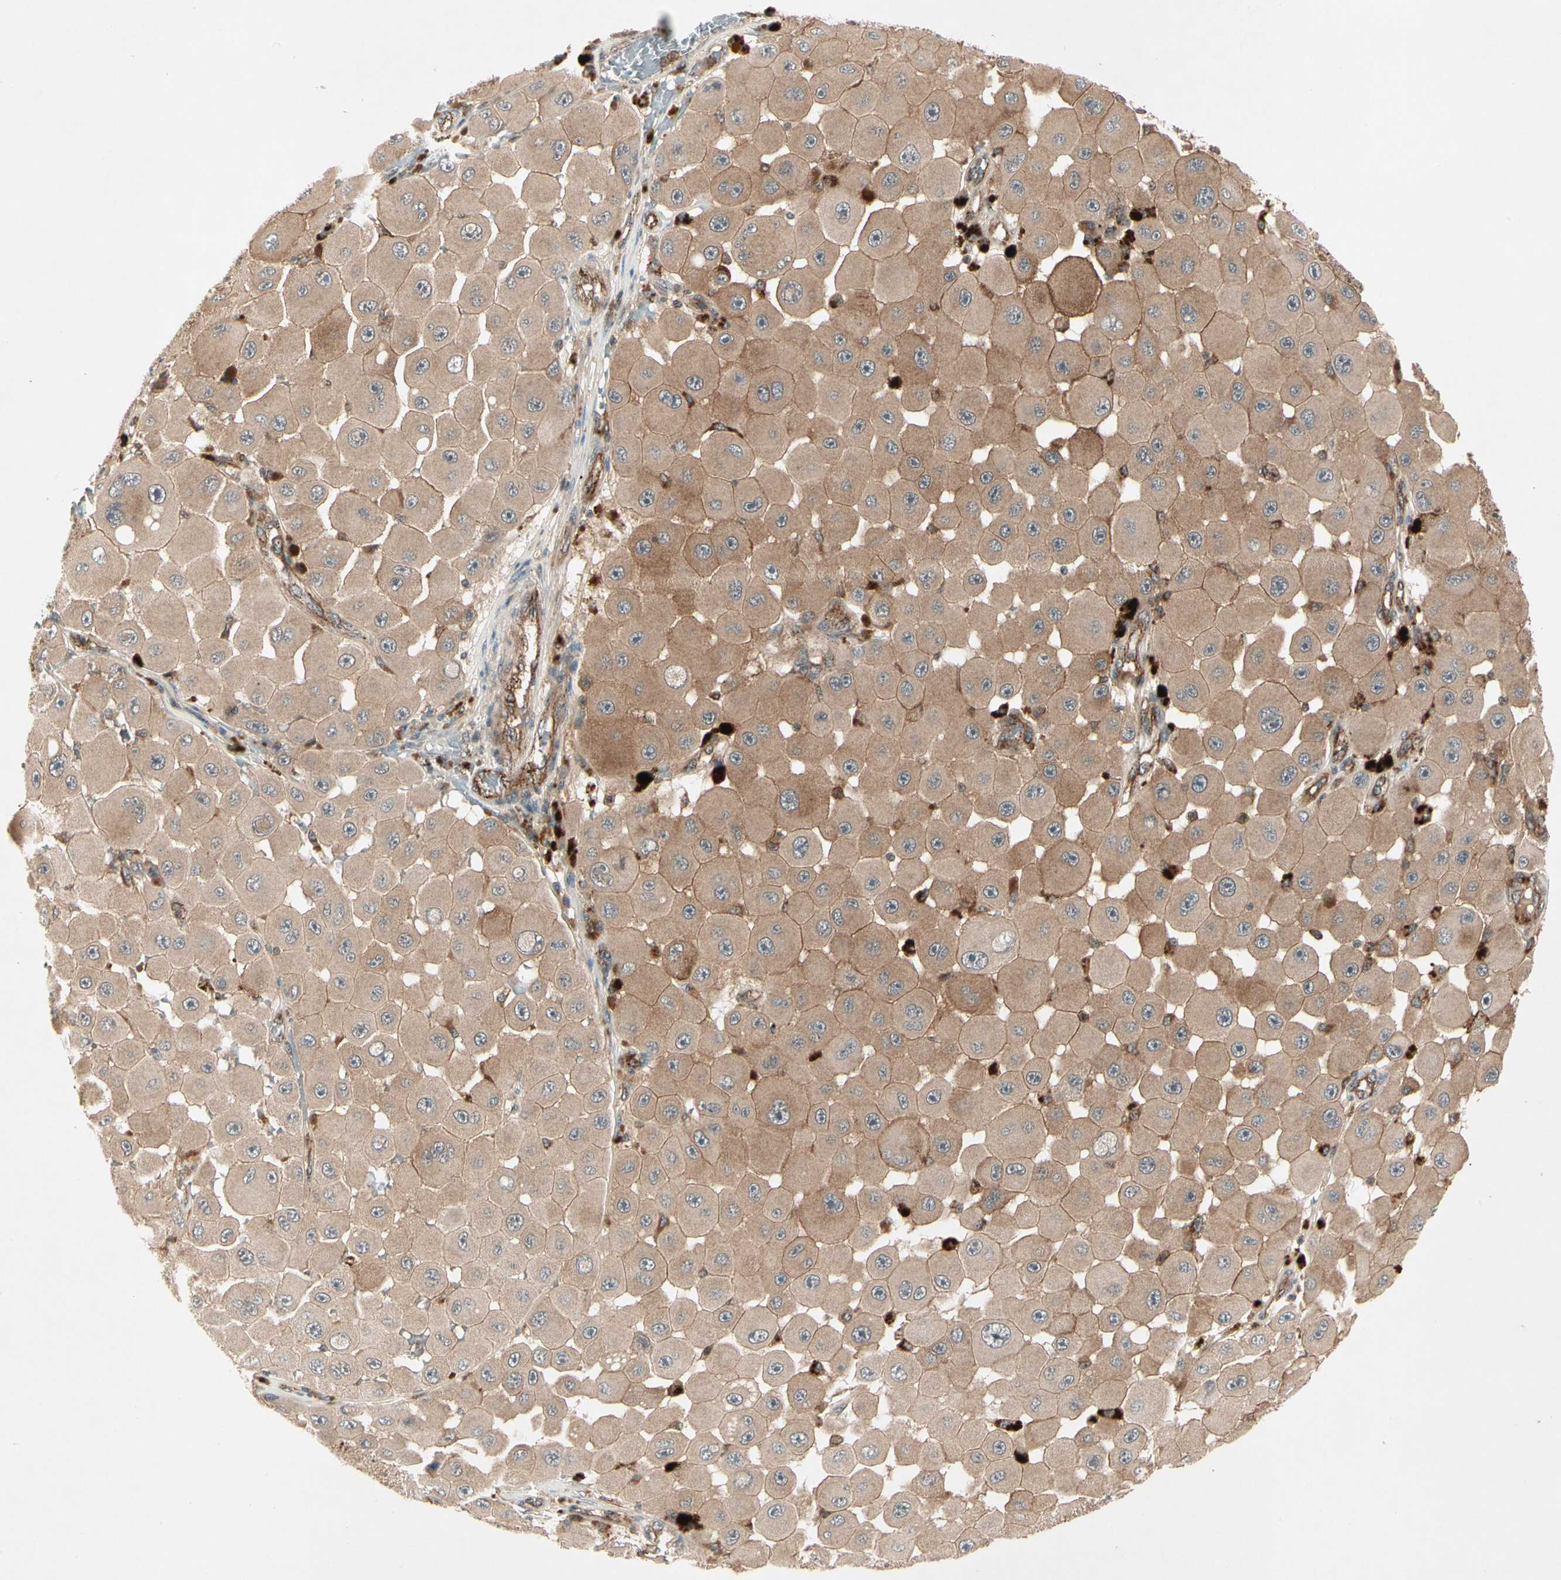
{"staining": {"intensity": "moderate", "quantity": "25%-75%", "location": "cytoplasmic/membranous"}, "tissue": "melanoma", "cell_type": "Tumor cells", "image_type": "cancer", "snomed": [{"axis": "morphology", "description": "Malignant melanoma, NOS"}, {"axis": "topography", "description": "Skin"}], "caption": "Moderate cytoplasmic/membranous staining for a protein is seen in about 25%-75% of tumor cells of melanoma using immunohistochemistry.", "gene": "FLOT1", "patient": {"sex": "female", "age": 81}}